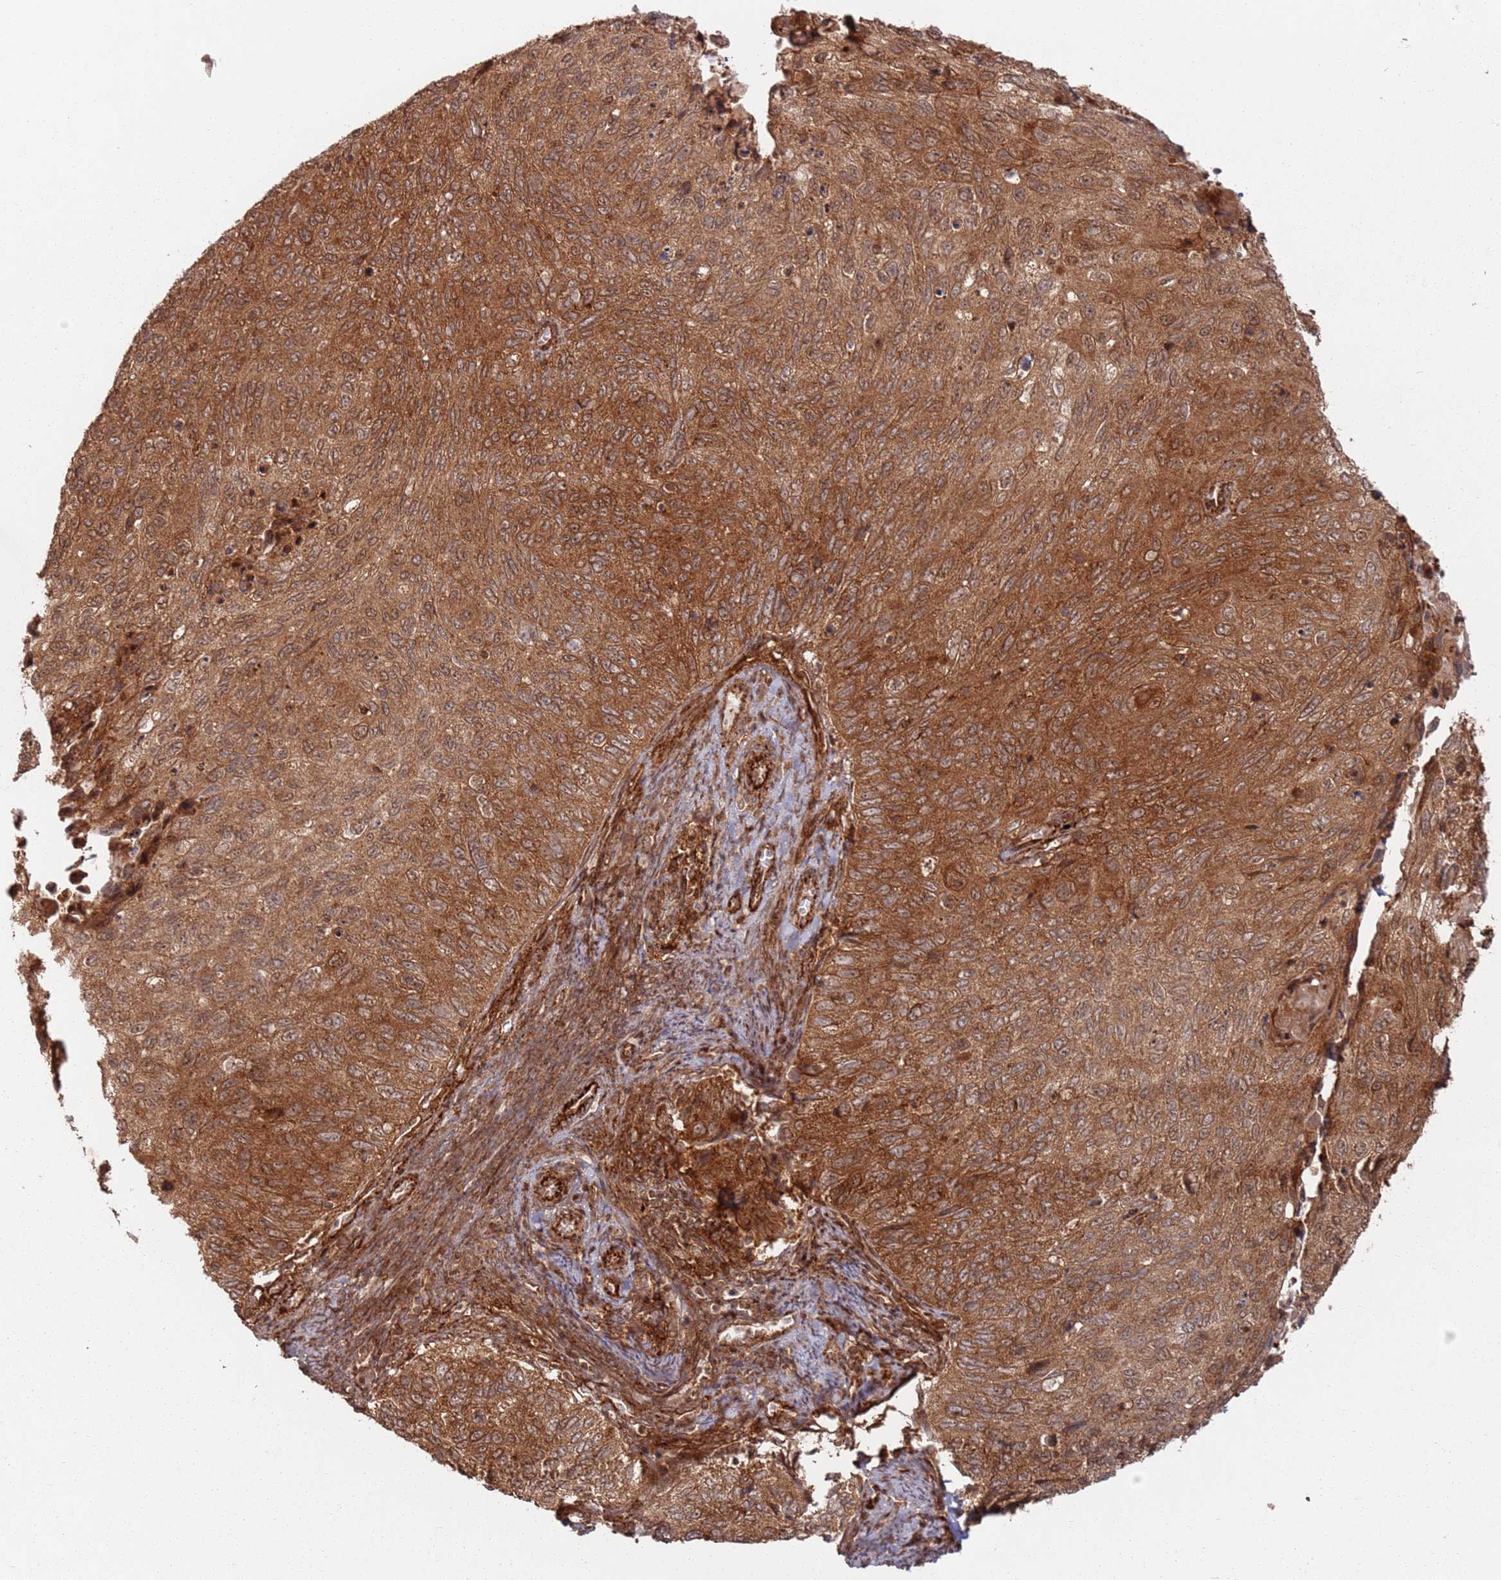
{"staining": {"intensity": "strong", "quantity": ">75%", "location": "cytoplasmic/membranous"}, "tissue": "cervical cancer", "cell_type": "Tumor cells", "image_type": "cancer", "snomed": [{"axis": "morphology", "description": "Squamous cell carcinoma, NOS"}, {"axis": "topography", "description": "Cervix"}], "caption": "DAB (3,3'-diaminobenzidine) immunohistochemical staining of human cervical cancer (squamous cell carcinoma) reveals strong cytoplasmic/membranous protein positivity in approximately >75% of tumor cells.", "gene": "PIH1D1", "patient": {"sex": "female", "age": 70}}